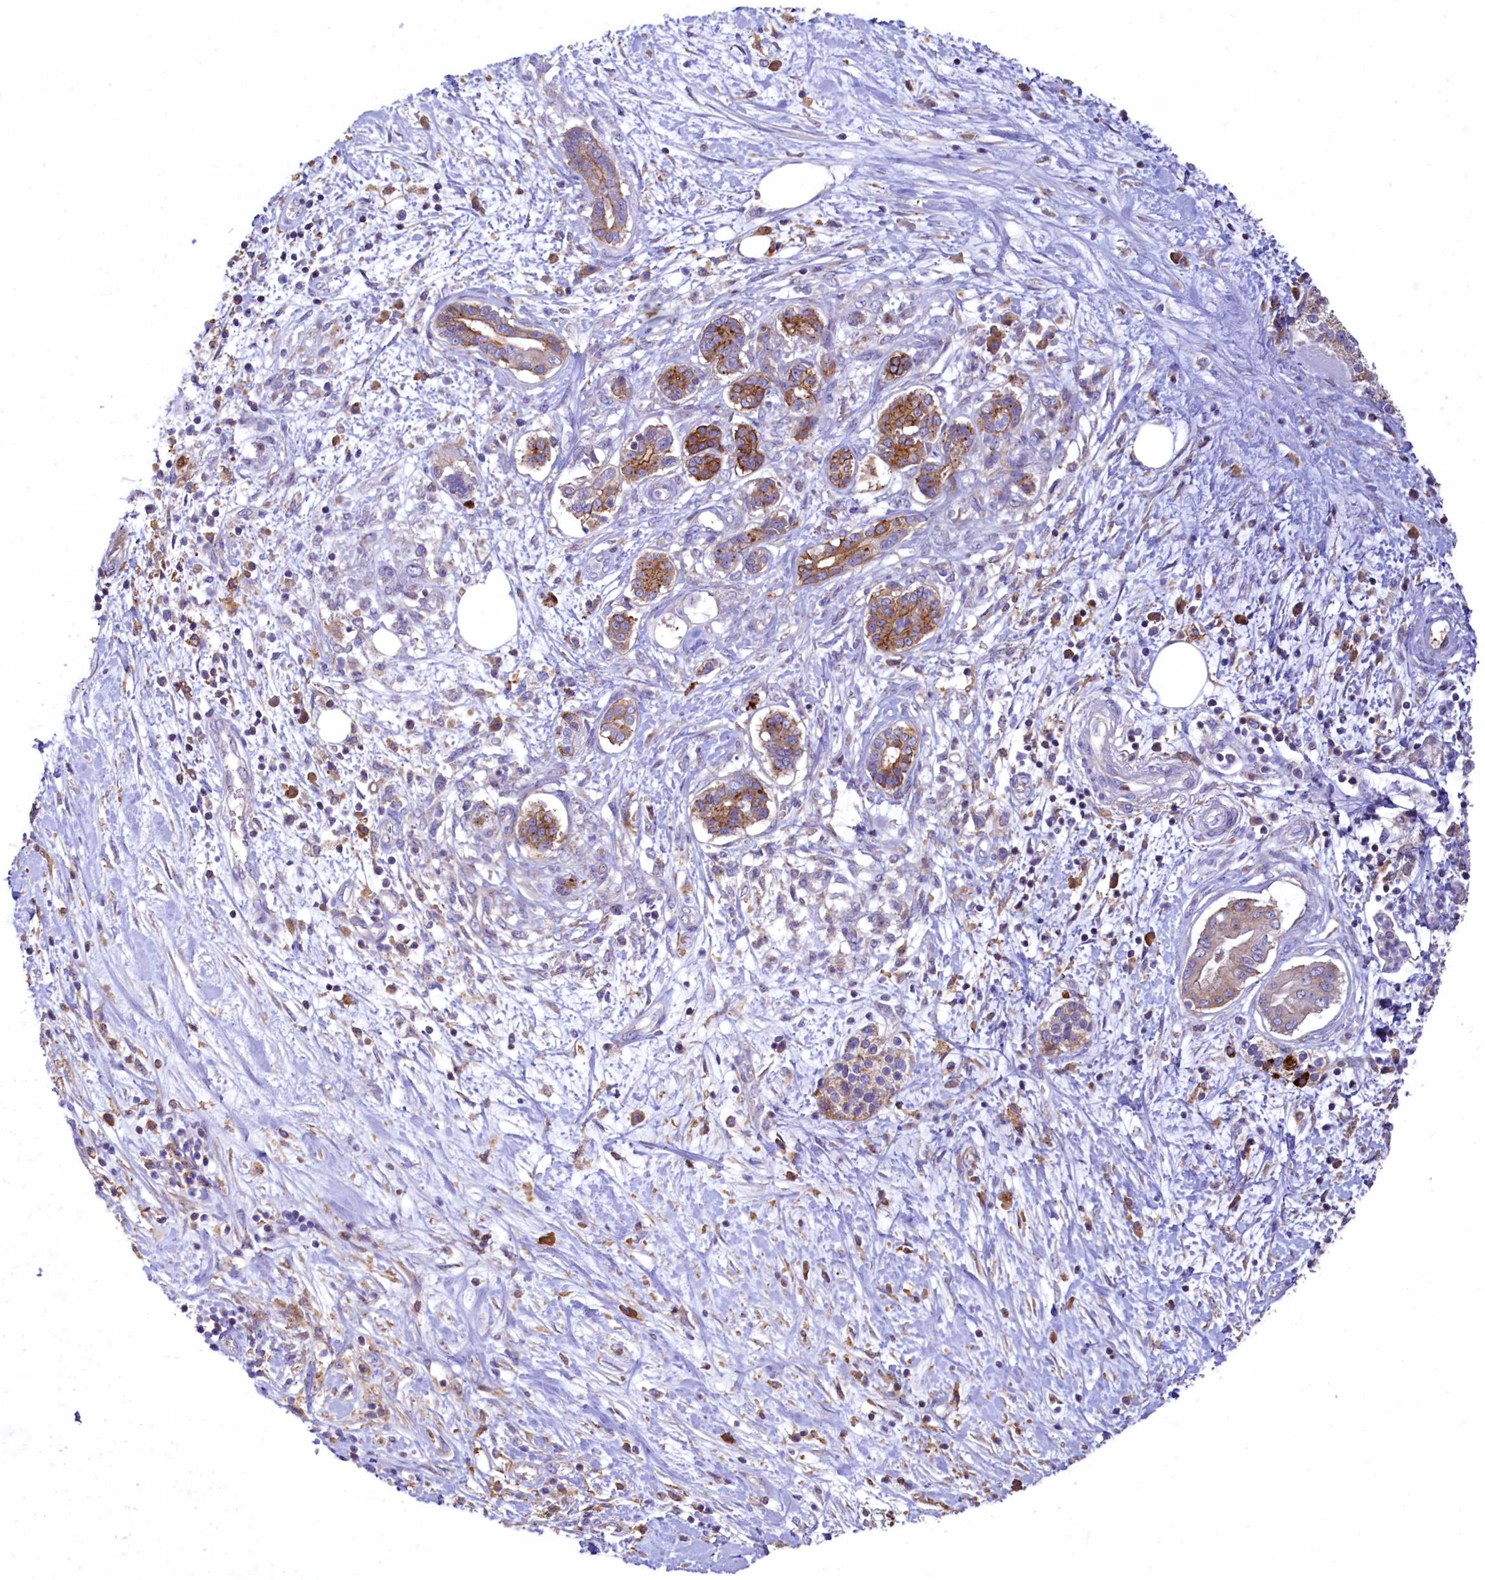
{"staining": {"intensity": "moderate", "quantity": "<25%", "location": "cytoplasmic/membranous"}, "tissue": "pancreatic cancer", "cell_type": "Tumor cells", "image_type": "cancer", "snomed": [{"axis": "morphology", "description": "Adenocarcinoma, NOS"}, {"axis": "topography", "description": "Pancreas"}], "caption": "Immunohistochemical staining of adenocarcinoma (pancreatic) exhibits low levels of moderate cytoplasmic/membranous positivity in about <25% of tumor cells.", "gene": "HPS6", "patient": {"sex": "female", "age": 73}}